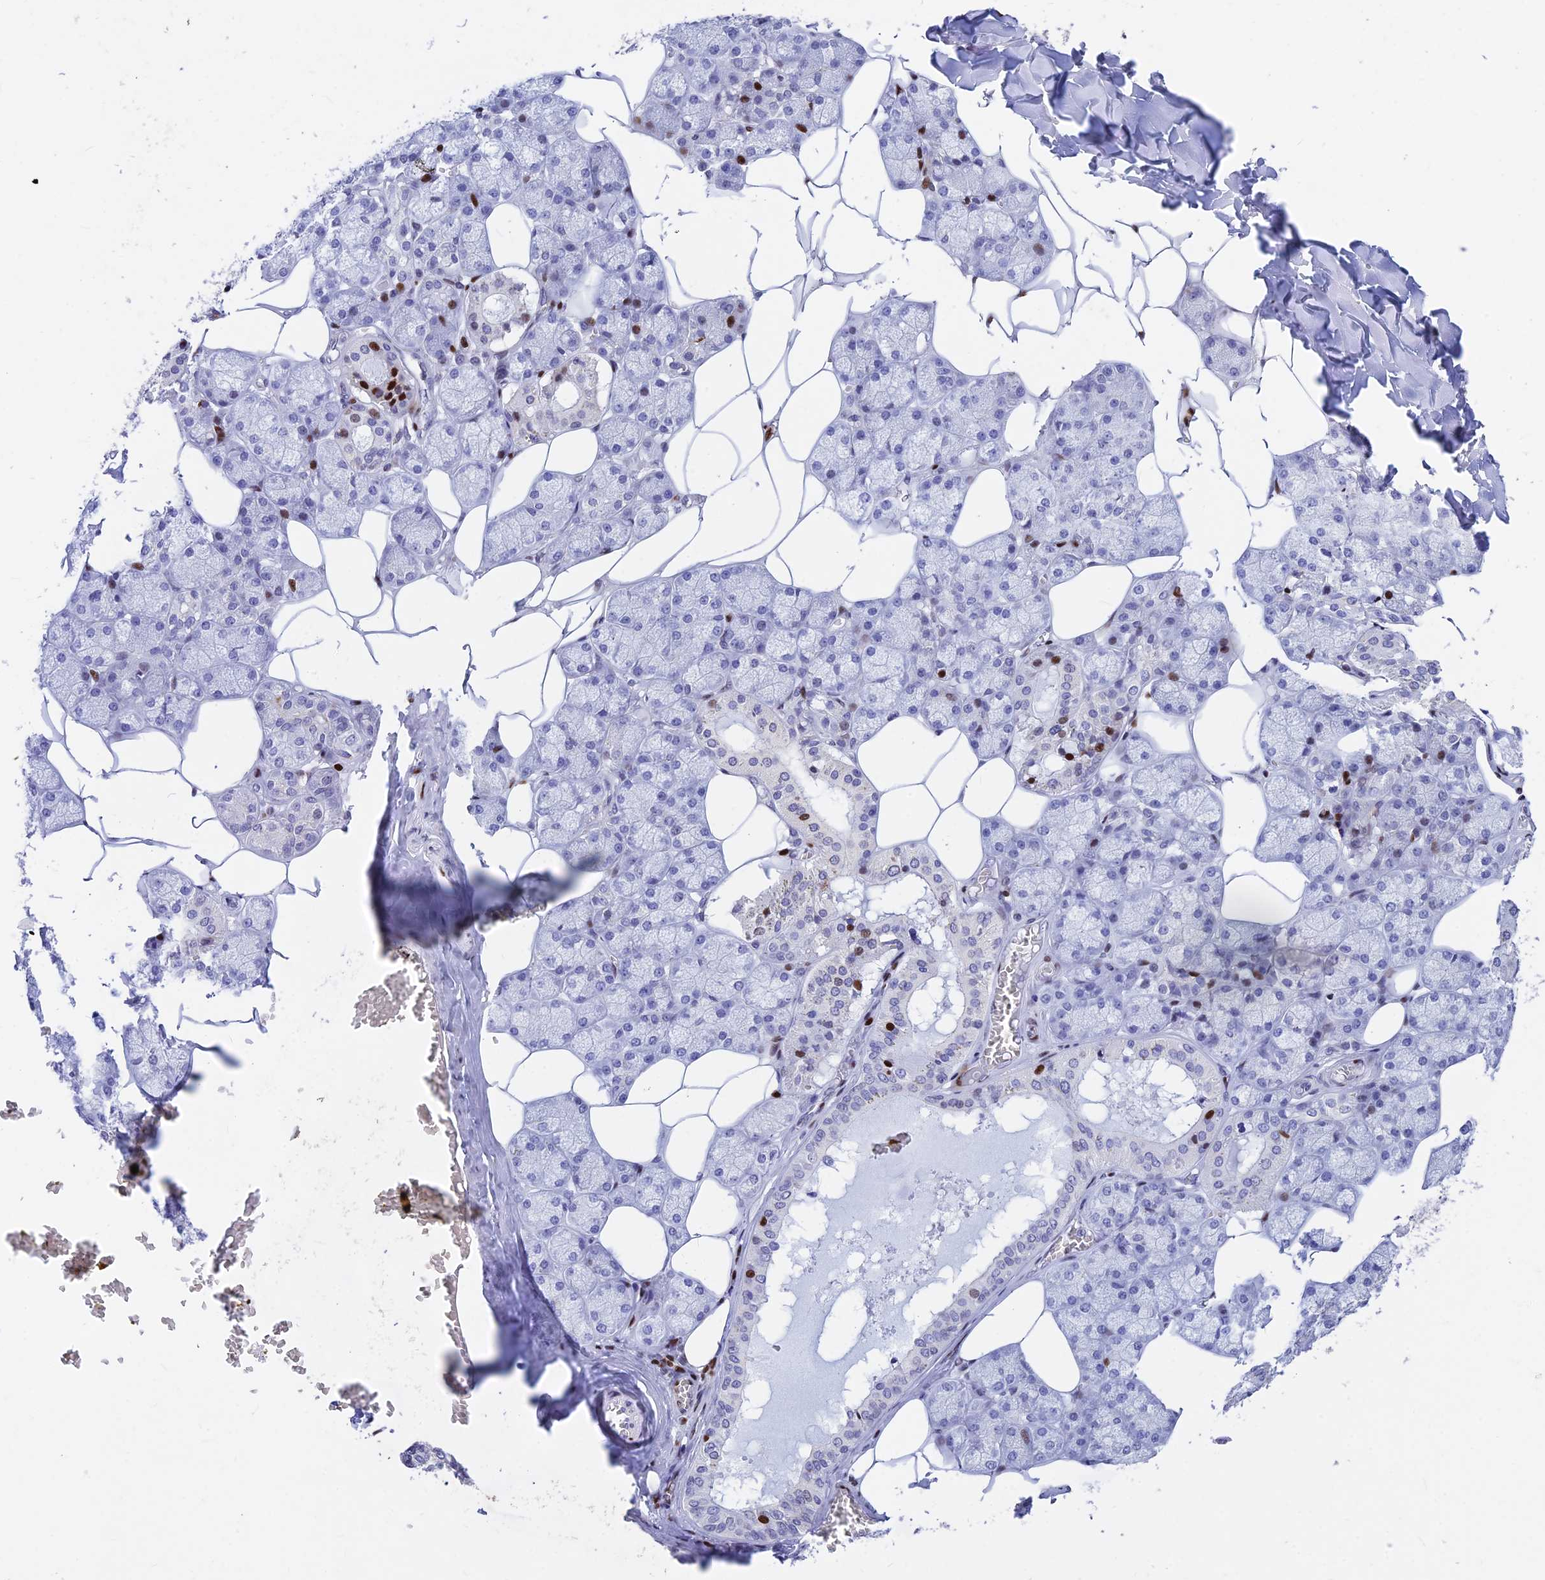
{"staining": {"intensity": "strong", "quantity": "<25%", "location": "nuclear"}, "tissue": "salivary gland", "cell_type": "Glandular cells", "image_type": "normal", "snomed": [{"axis": "morphology", "description": "Normal tissue, NOS"}, {"axis": "topography", "description": "Salivary gland"}], "caption": "Immunohistochemistry (IHC) staining of normal salivary gland, which shows medium levels of strong nuclear positivity in about <25% of glandular cells indicating strong nuclear protein staining. The staining was performed using DAB (3,3'-diaminobenzidine) (brown) for protein detection and nuclei were counterstained in hematoxylin (blue).", "gene": "PRPS1", "patient": {"sex": "male", "age": 62}}